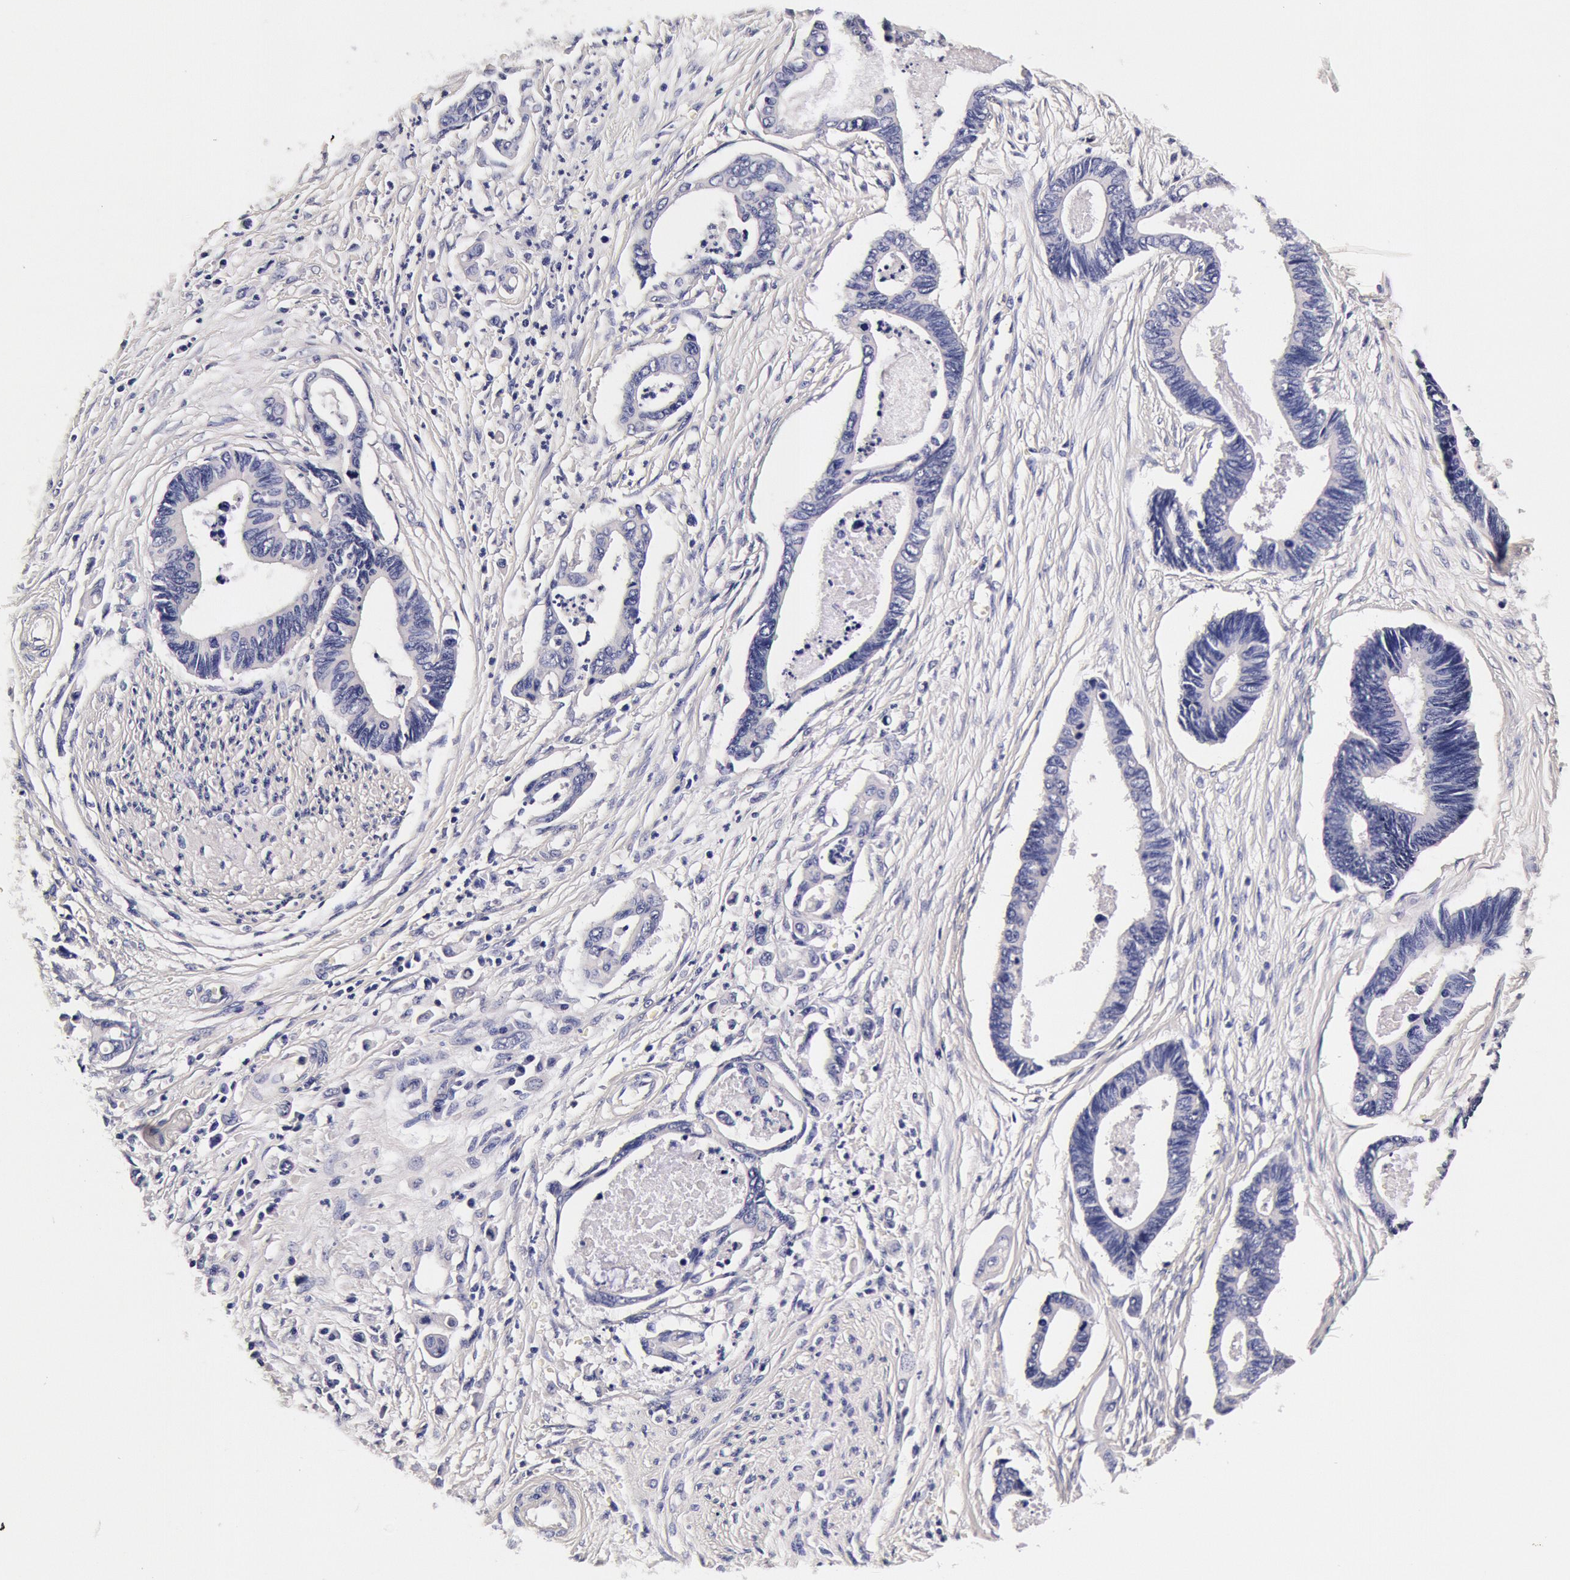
{"staining": {"intensity": "negative", "quantity": "none", "location": "none"}, "tissue": "pancreatic cancer", "cell_type": "Tumor cells", "image_type": "cancer", "snomed": [{"axis": "morphology", "description": "Adenocarcinoma, NOS"}, {"axis": "topography", "description": "Pancreas"}], "caption": "There is no significant expression in tumor cells of adenocarcinoma (pancreatic). (DAB immunohistochemistry, high magnification).", "gene": "CCDC22", "patient": {"sex": "female", "age": 70}}